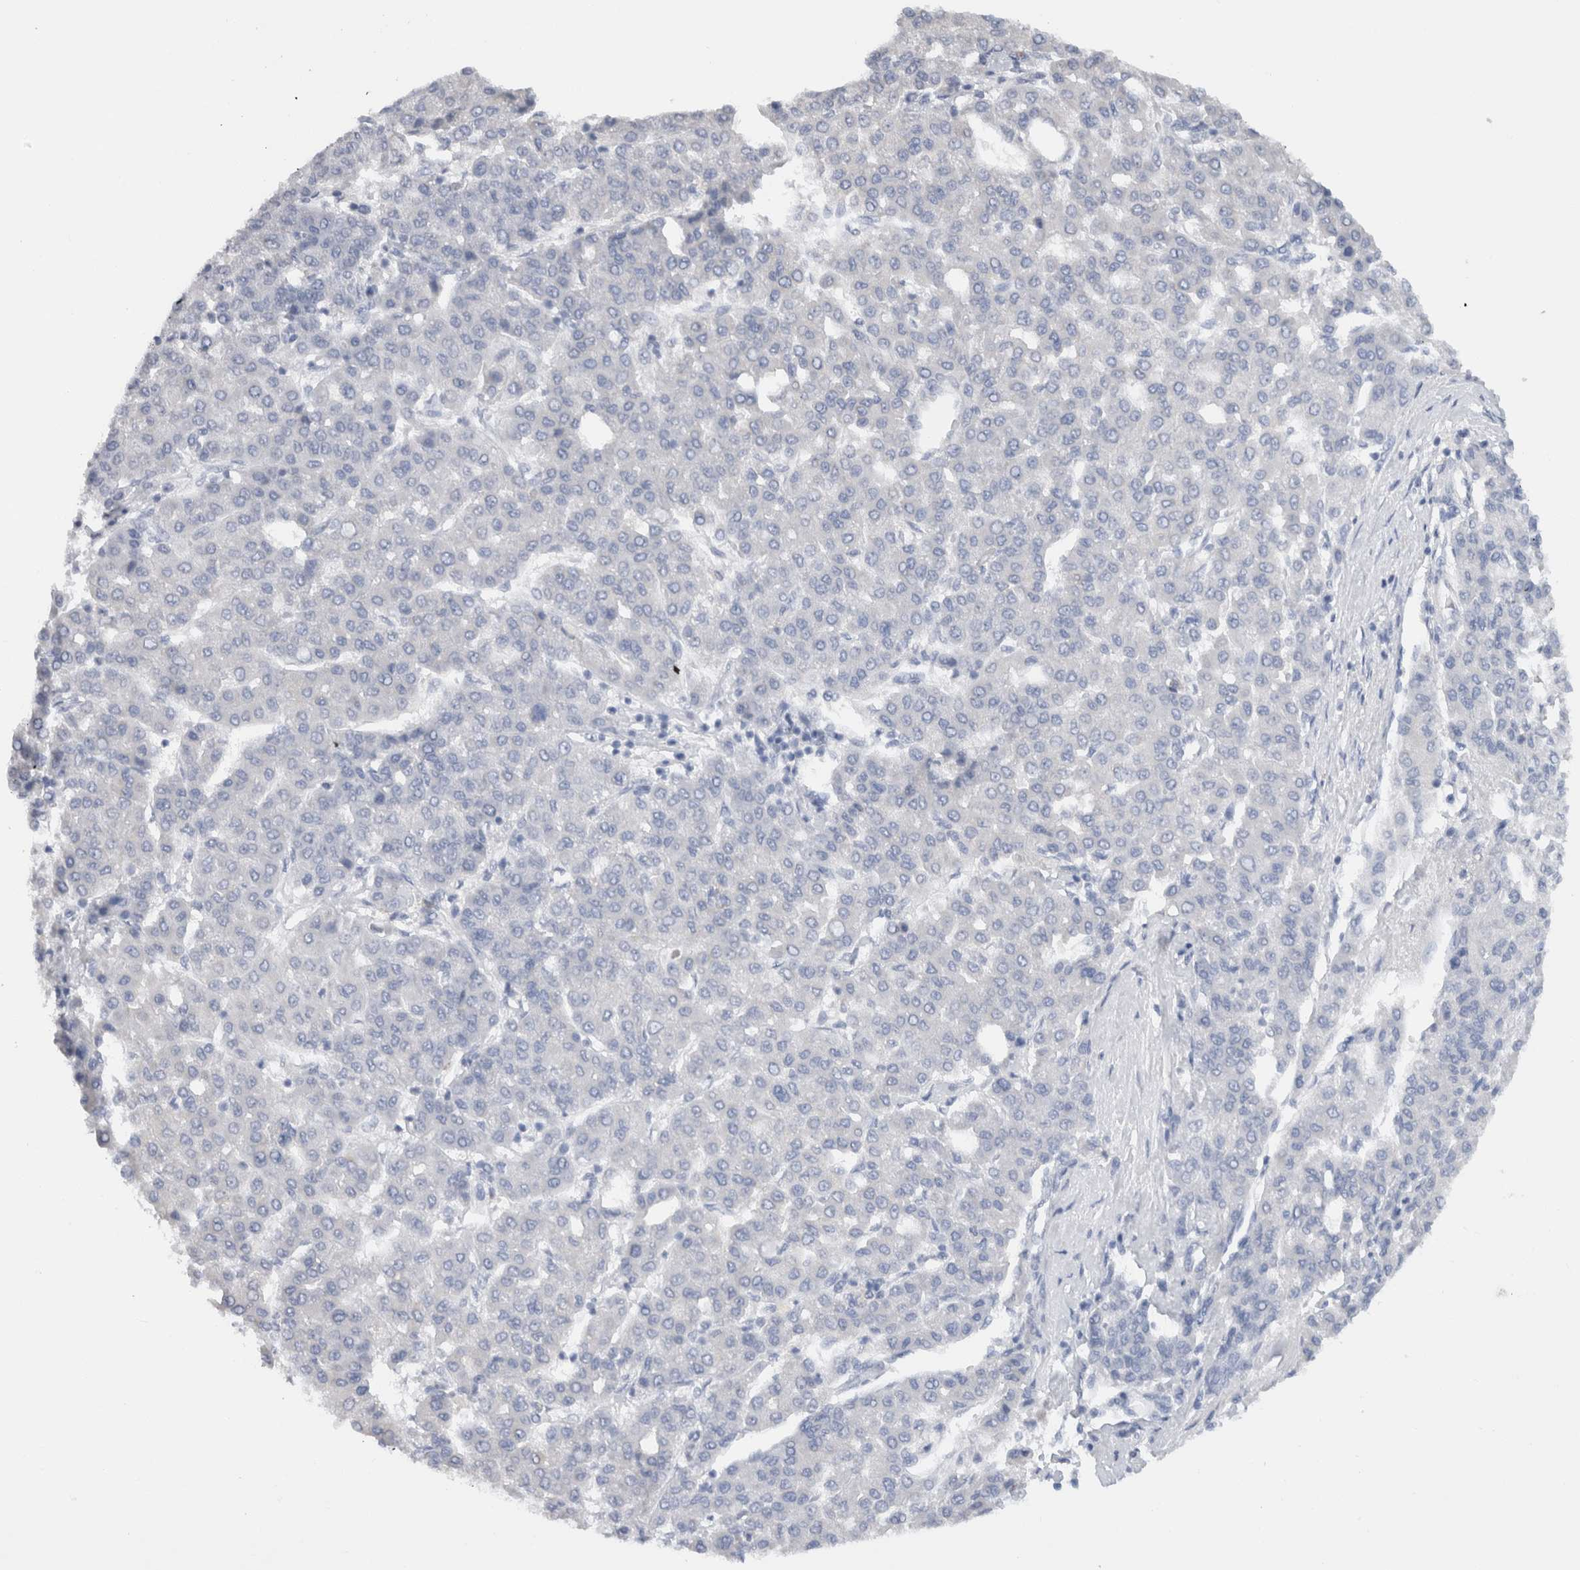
{"staining": {"intensity": "negative", "quantity": "none", "location": "none"}, "tissue": "liver cancer", "cell_type": "Tumor cells", "image_type": "cancer", "snomed": [{"axis": "morphology", "description": "Carcinoma, Hepatocellular, NOS"}, {"axis": "topography", "description": "Liver"}], "caption": "Tumor cells are negative for brown protein staining in hepatocellular carcinoma (liver). (Brightfield microscopy of DAB (3,3'-diaminobenzidine) immunohistochemistry at high magnification).", "gene": "LAMP3", "patient": {"sex": "male", "age": 65}}